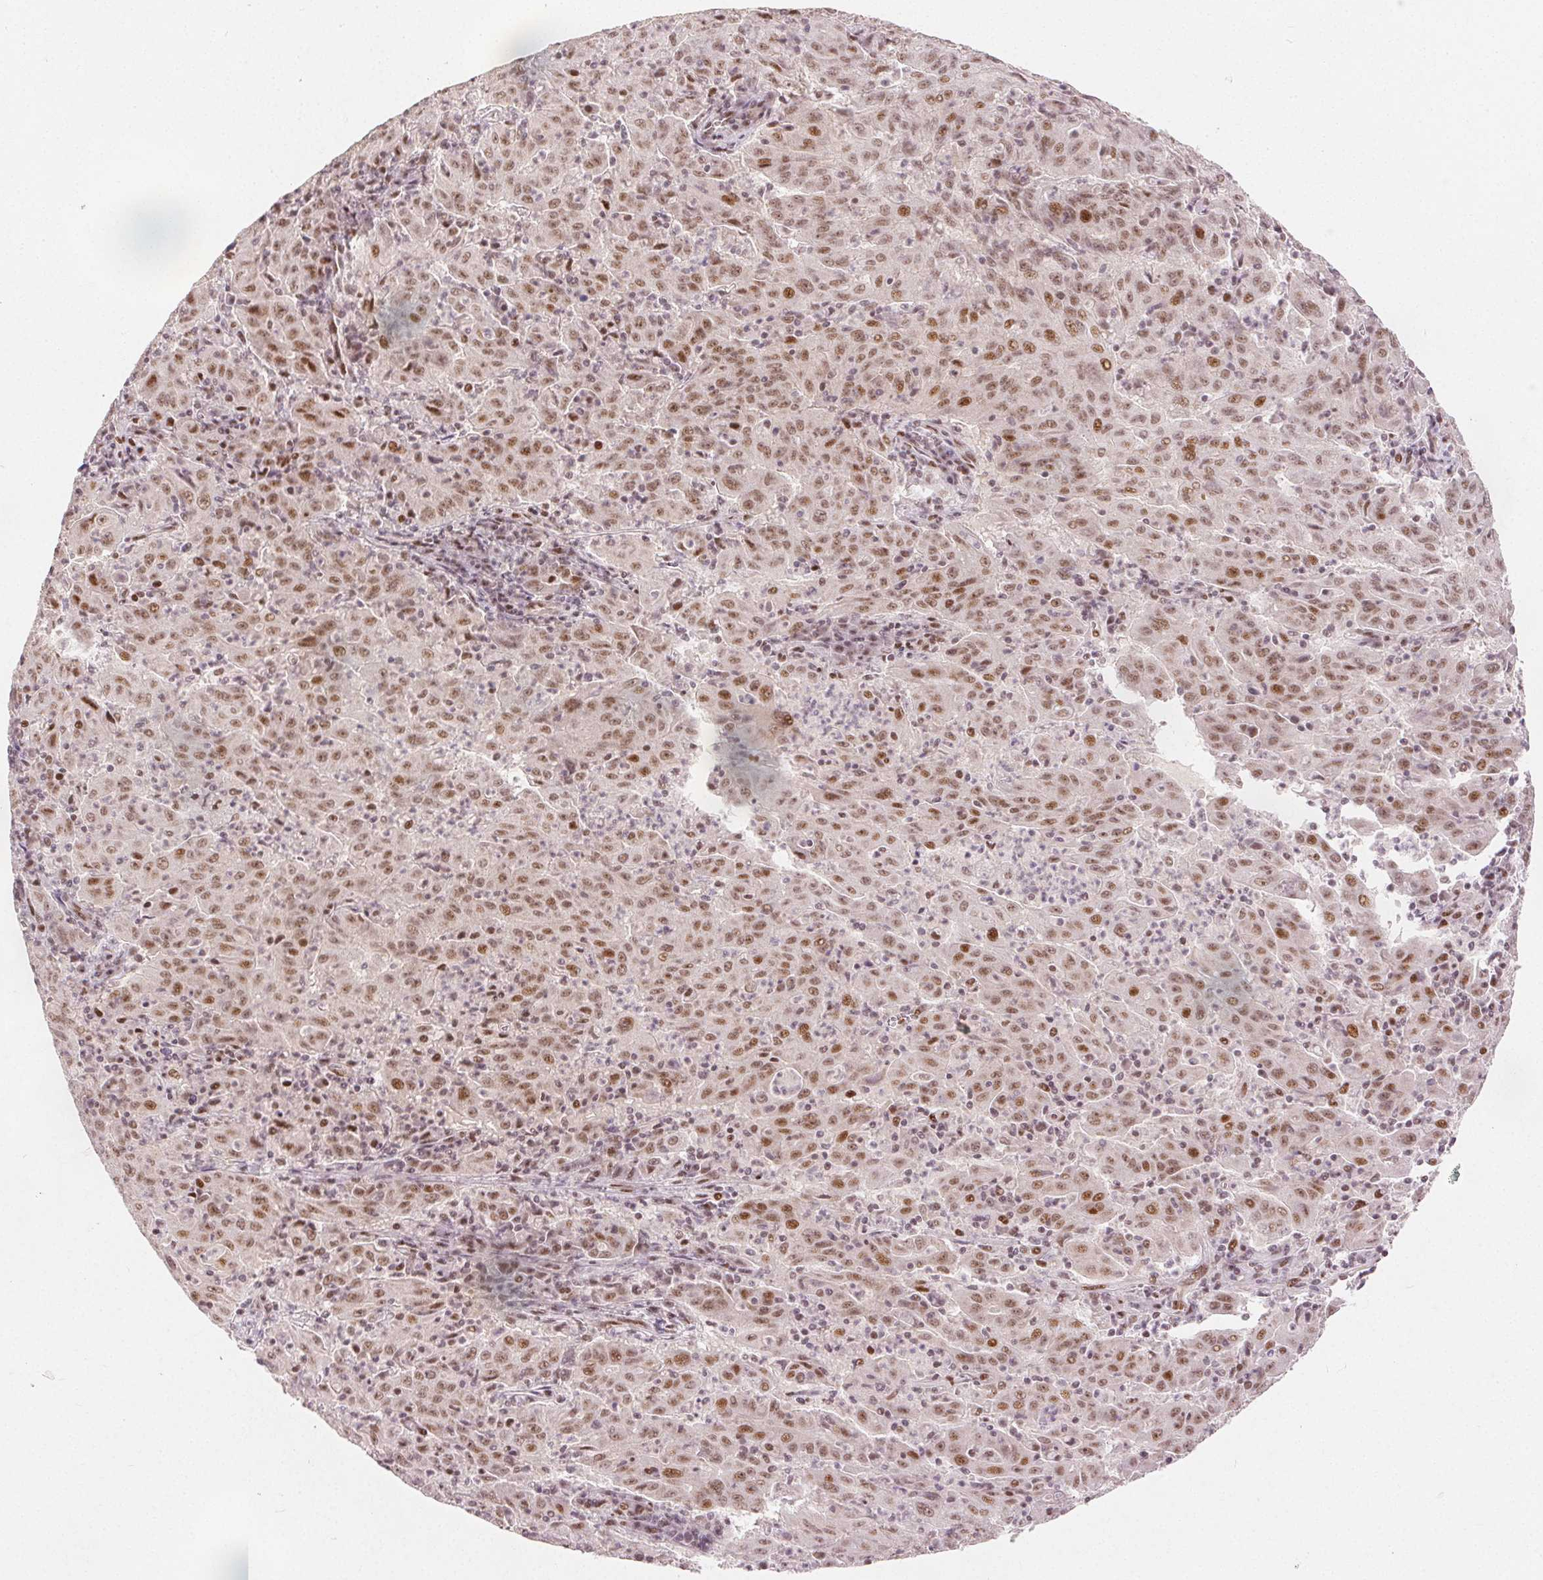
{"staining": {"intensity": "moderate", "quantity": ">75%", "location": "nuclear"}, "tissue": "pancreatic cancer", "cell_type": "Tumor cells", "image_type": "cancer", "snomed": [{"axis": "morphology", "description": "Adenocarcinoma, NOS"}, {"axis": "topography", "description": "Pancreas"}], "caption": "Protein staining of pancreatic cancer tissue exhibits moderate nuclear staining in approximately >75% of tumor cells.", "gene": "ZNF703", "patient": {"sex": "male", "age": 63}}